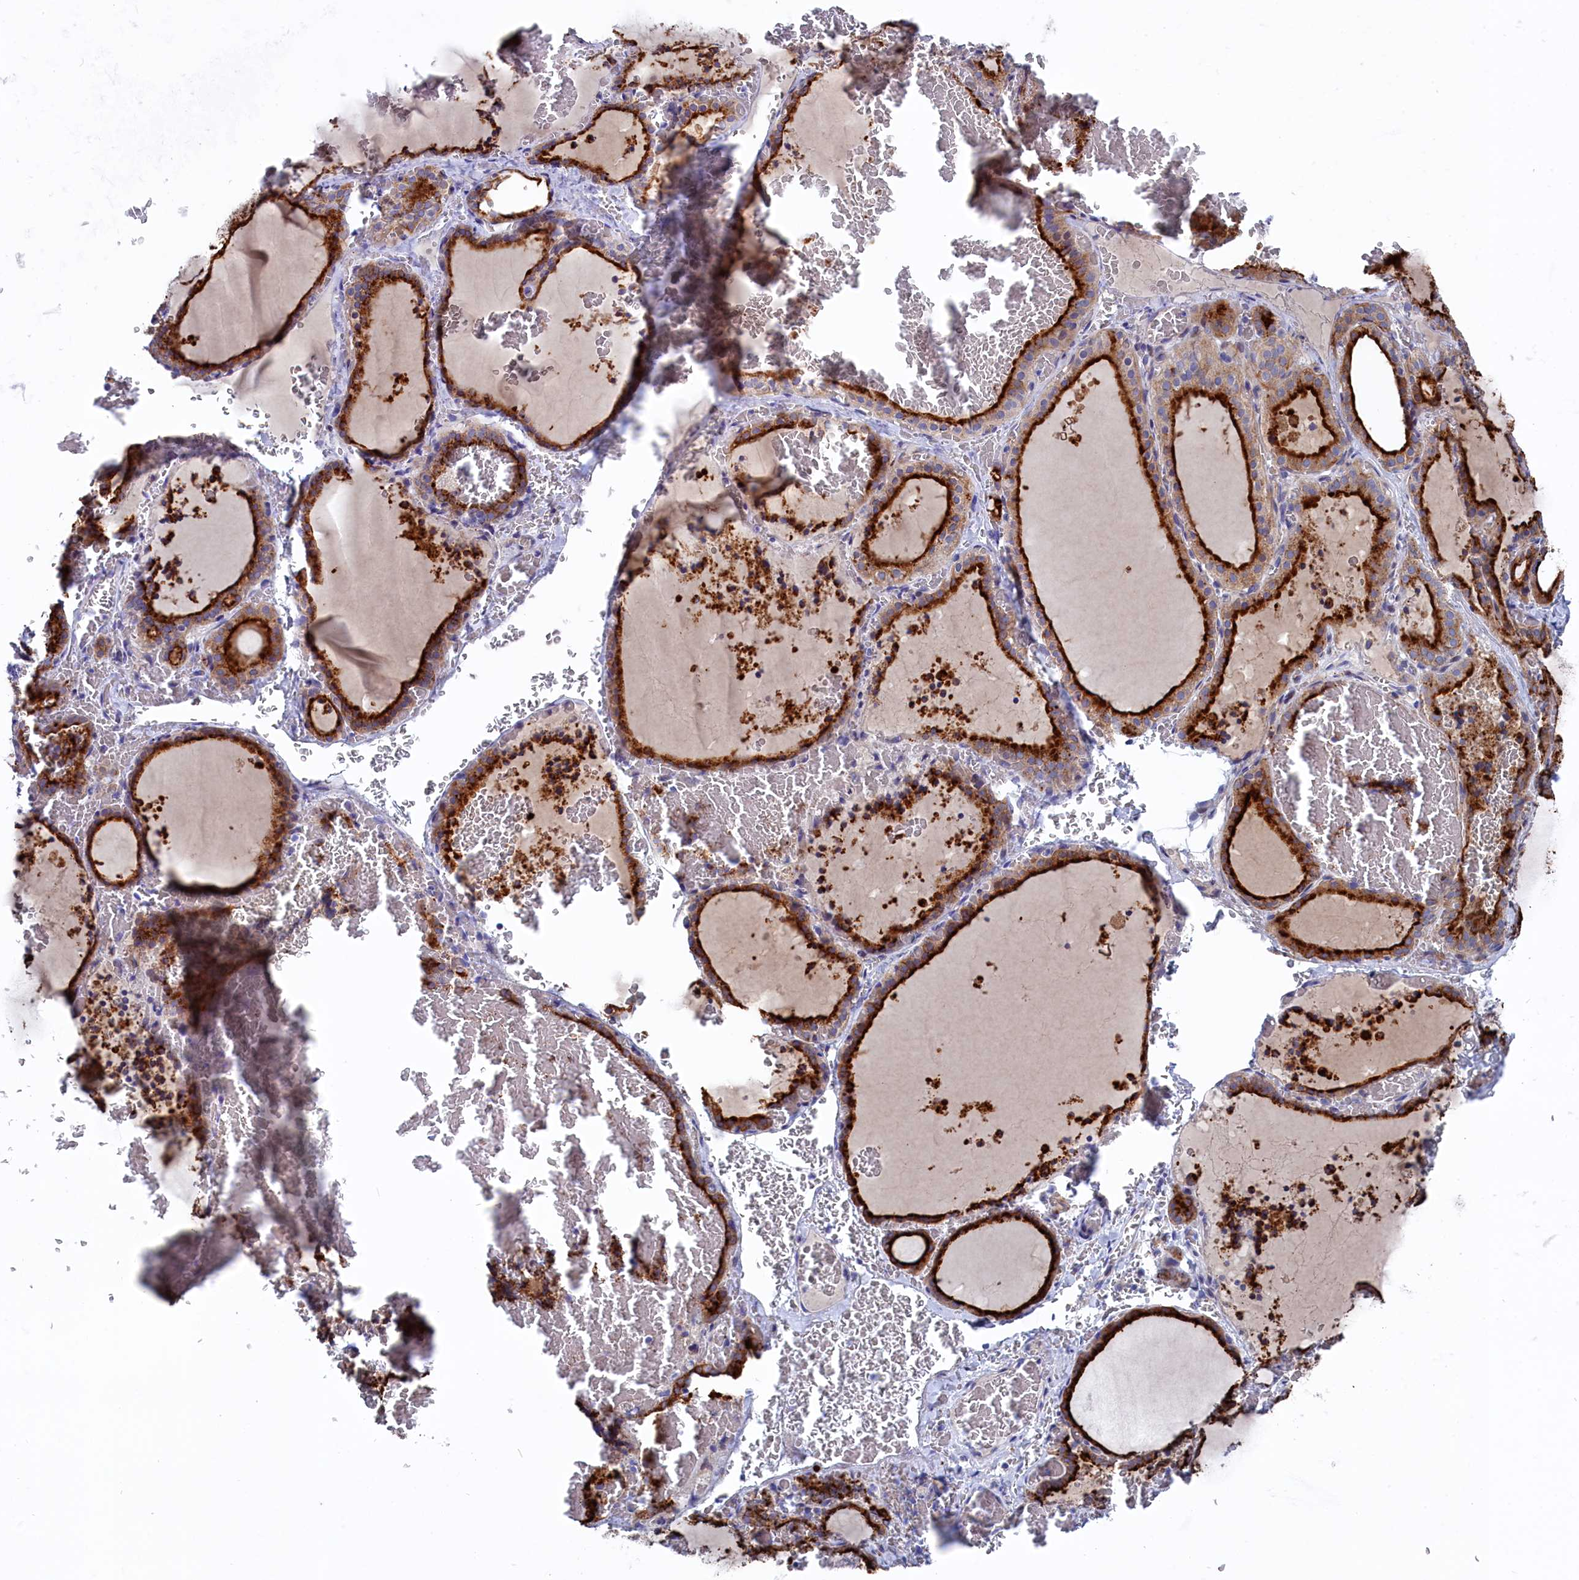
{"staining": {"intensity": "strong", "quantity": ">75%", "location": "cytoplasmic/membranous"}, "tissue": "thyroid gland", "cell_type": "Glandular cells", "image_type": "normal", "snomed": [{"axis": "morphology", "description": "Normal tissue, NOS"}, {"axis": "topography", "description": "Thyroid gland"}], "caption": "Glandular cells reveal high levels of strong cytoplasmic/membranous expression in approximately >75% of cells in normal thyroid gland. The staining was performed using DAB (3,3'-diaminobenzidine), with brown indicating positive protein expression. Nuclei are stained blue with hematoxylin.", "gene": "NUDT7", "patient": {"sex": "female", "age": 39}}